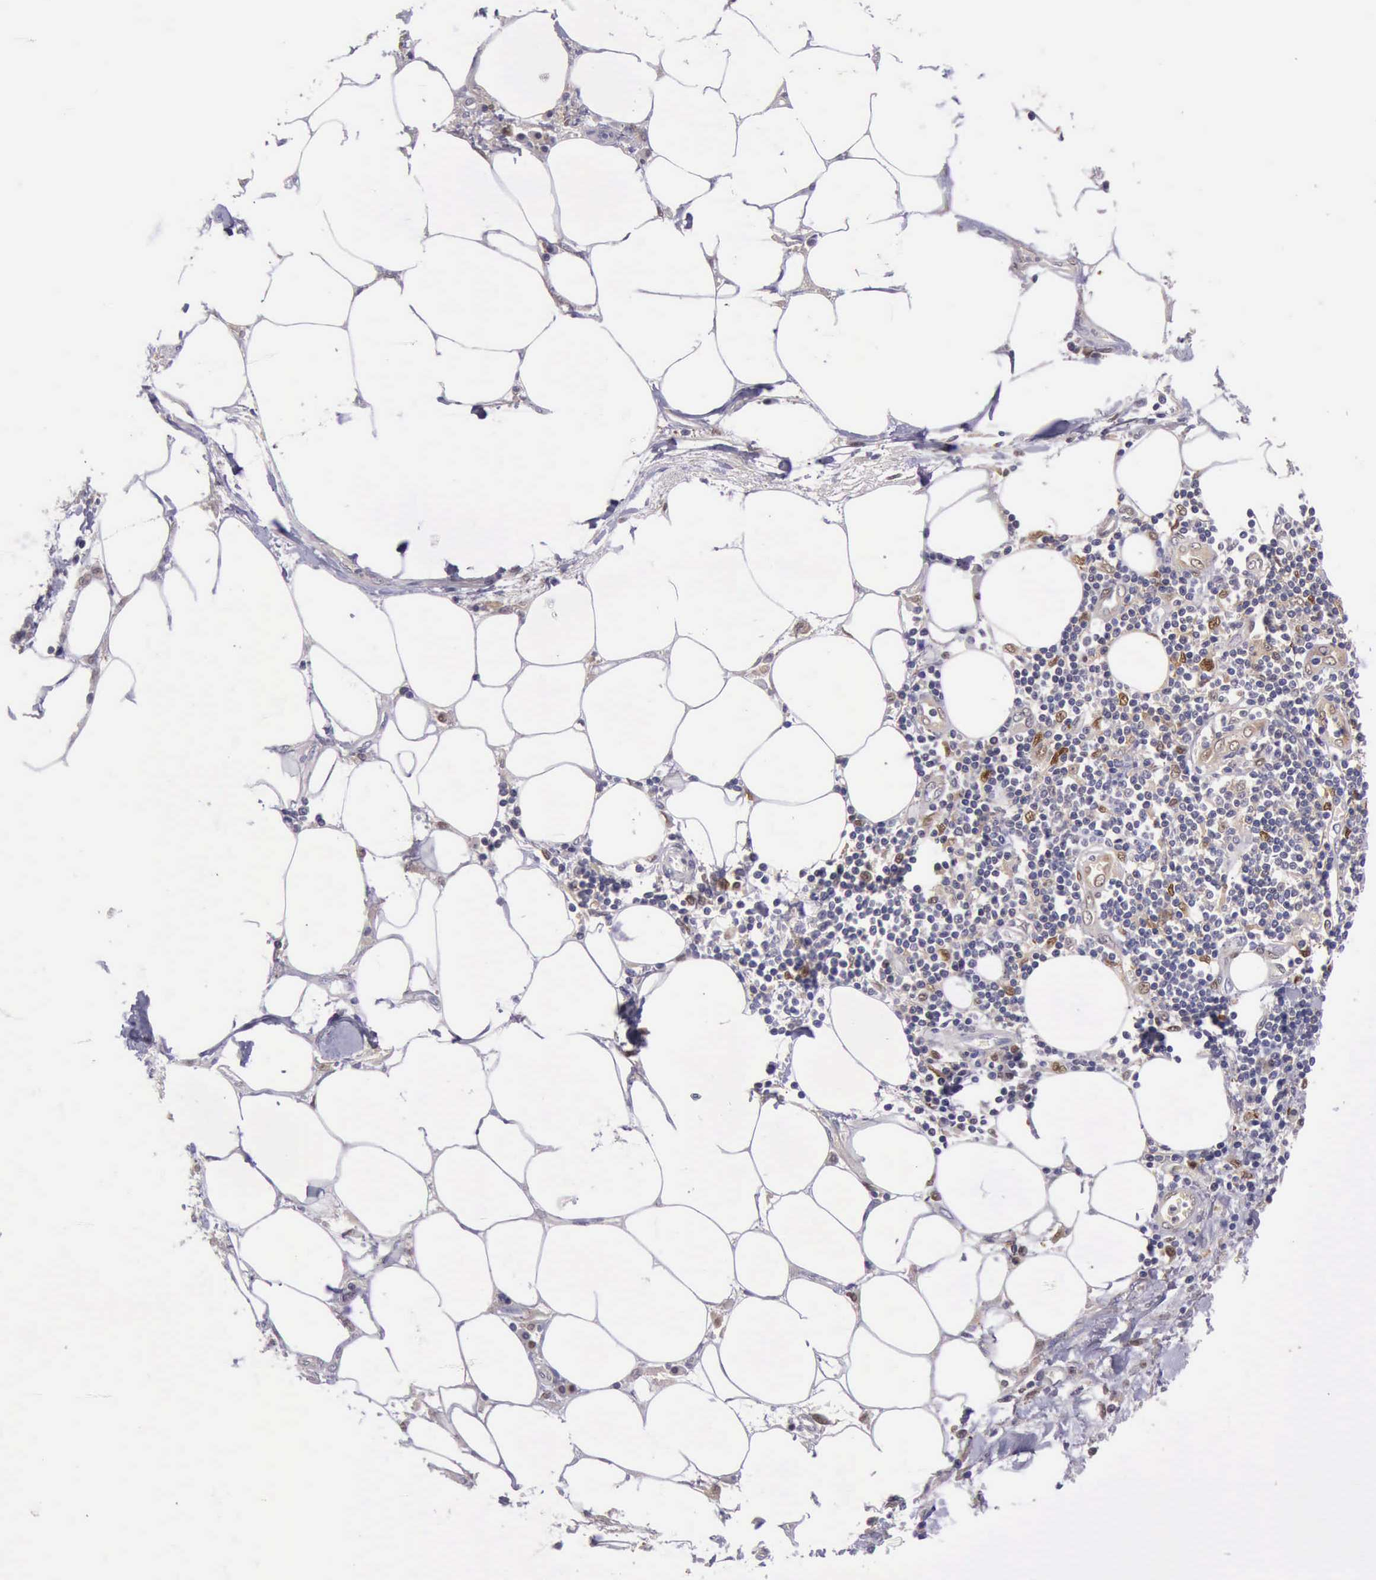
{"staining": {"intensity": "negative", "quantity": "none", "location": "none"}, "tissue": "pancreatic cancer", "cell_type": "Tumor cells", "image_type": "cancer", "snomed": [{"axis": "morphology", "description": "Adenocarcinoma, NOS"}, {"axis": "topography", "description": "Pancreas"}, {"axis": "topography", "description": "Stomach, upper"}], "caption": "Micrograph shows no significant protein expression in tumor cells of pancreatic cancer (adenocarcinoma). Brightfield microscopy of immunohistochemistry stained with DAB (3,3'-diaminobenzidine) (brown) and hematoxylin (blue), captured at high magnification.", "gene": "TYMP", "patient": {"sex": "male", "age": 77}}